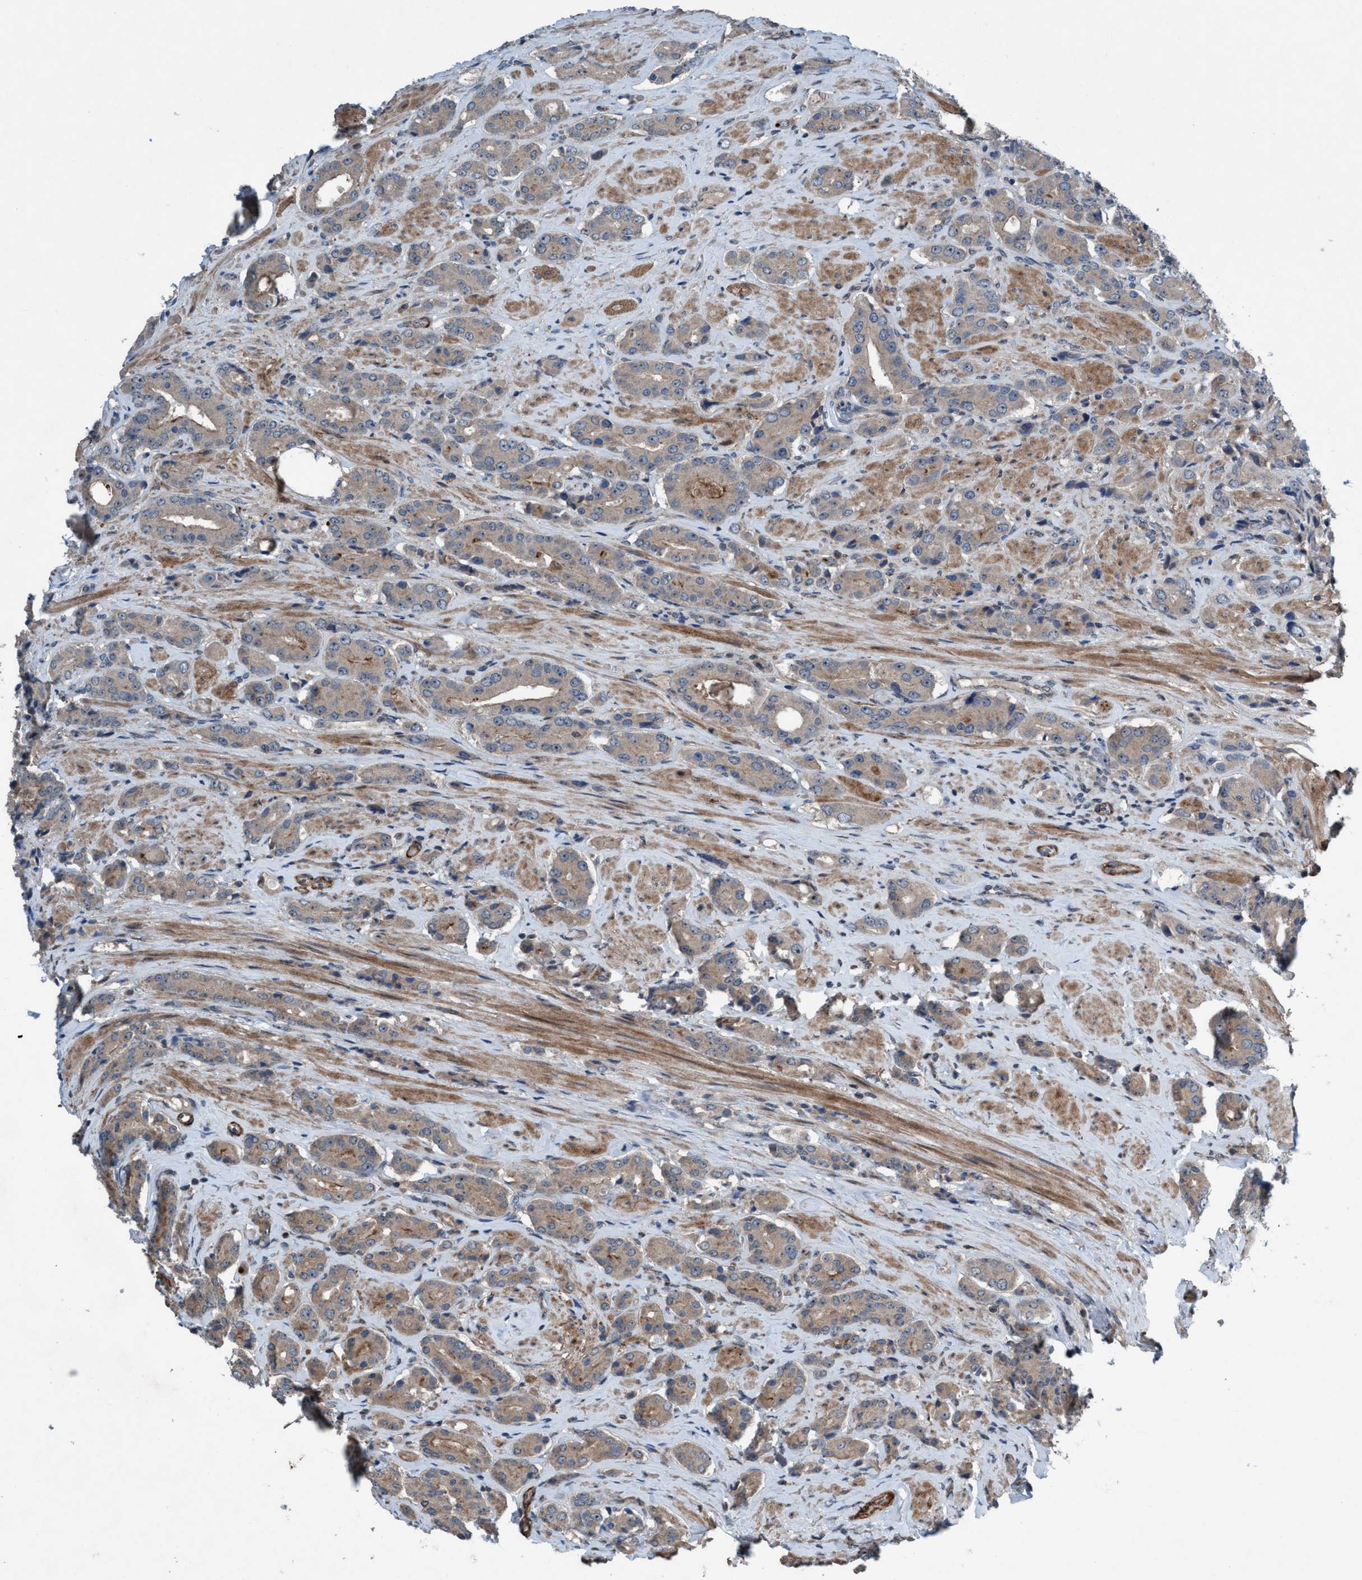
{"staining": {"intensity": "weak", "quantity": "25%-75%", "location": "cytoplasmic/membranous"}, "tissue": "prostate cancer", "cell_type": "Tumor cells", "image_type": "cancer", "snomed": [{"axis": "morphology", "description": "Adenocarcinoma, High grade"}, {"axis": "topography", "description": "Prostate"}], "caption": "An image showing weak cytoplasmic/membranous expression in about 25%-75% of tumor cells in prostate cancer (high-grade adenocarcinoma), as visualized by brown immunohistochemical staining.", "gene": "NISCH", "patient": {"sex": "male", "age": 71}}